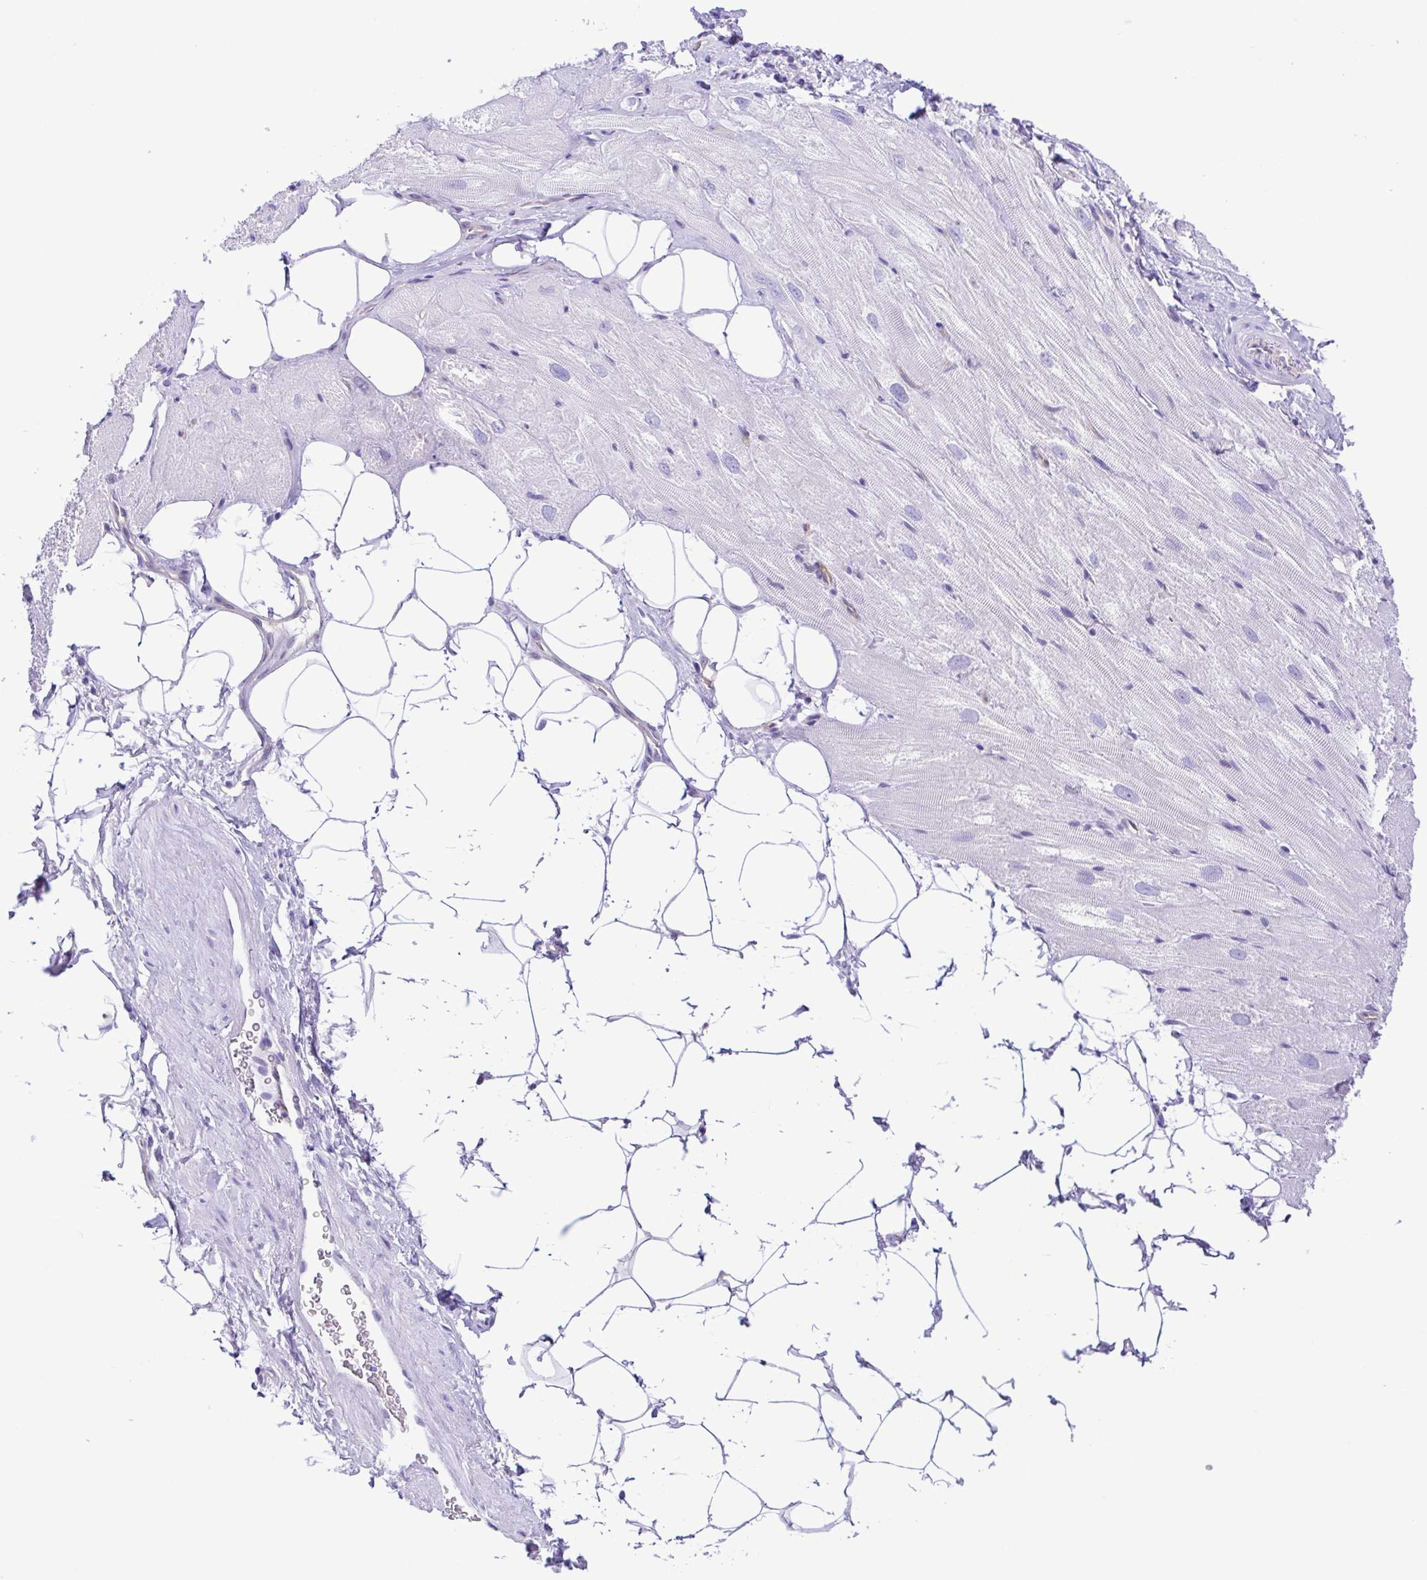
{"staining": {"intensity": "negative", "quantity": "none", "location": "none"}, "tissue": "heart muscle", "cell_type": "Cardiomyocytes", "image_type": "normal", "snomed": [{"axis": "morphology", "description": "Normal tissue, NOS"}, {"axis": "topography", "description": "Heart"}], "caption": "Protein analysis of unremarkable heart muscle shows no significant positivity in cardiomyocytes. (DAB (3,3'-diaminobenzidine) immunohistochemistry (IHC) visualized using brightfield microscopy, high magnification).", "gene": "GPR17", "patient": {"sex": "male", "age": 62}}